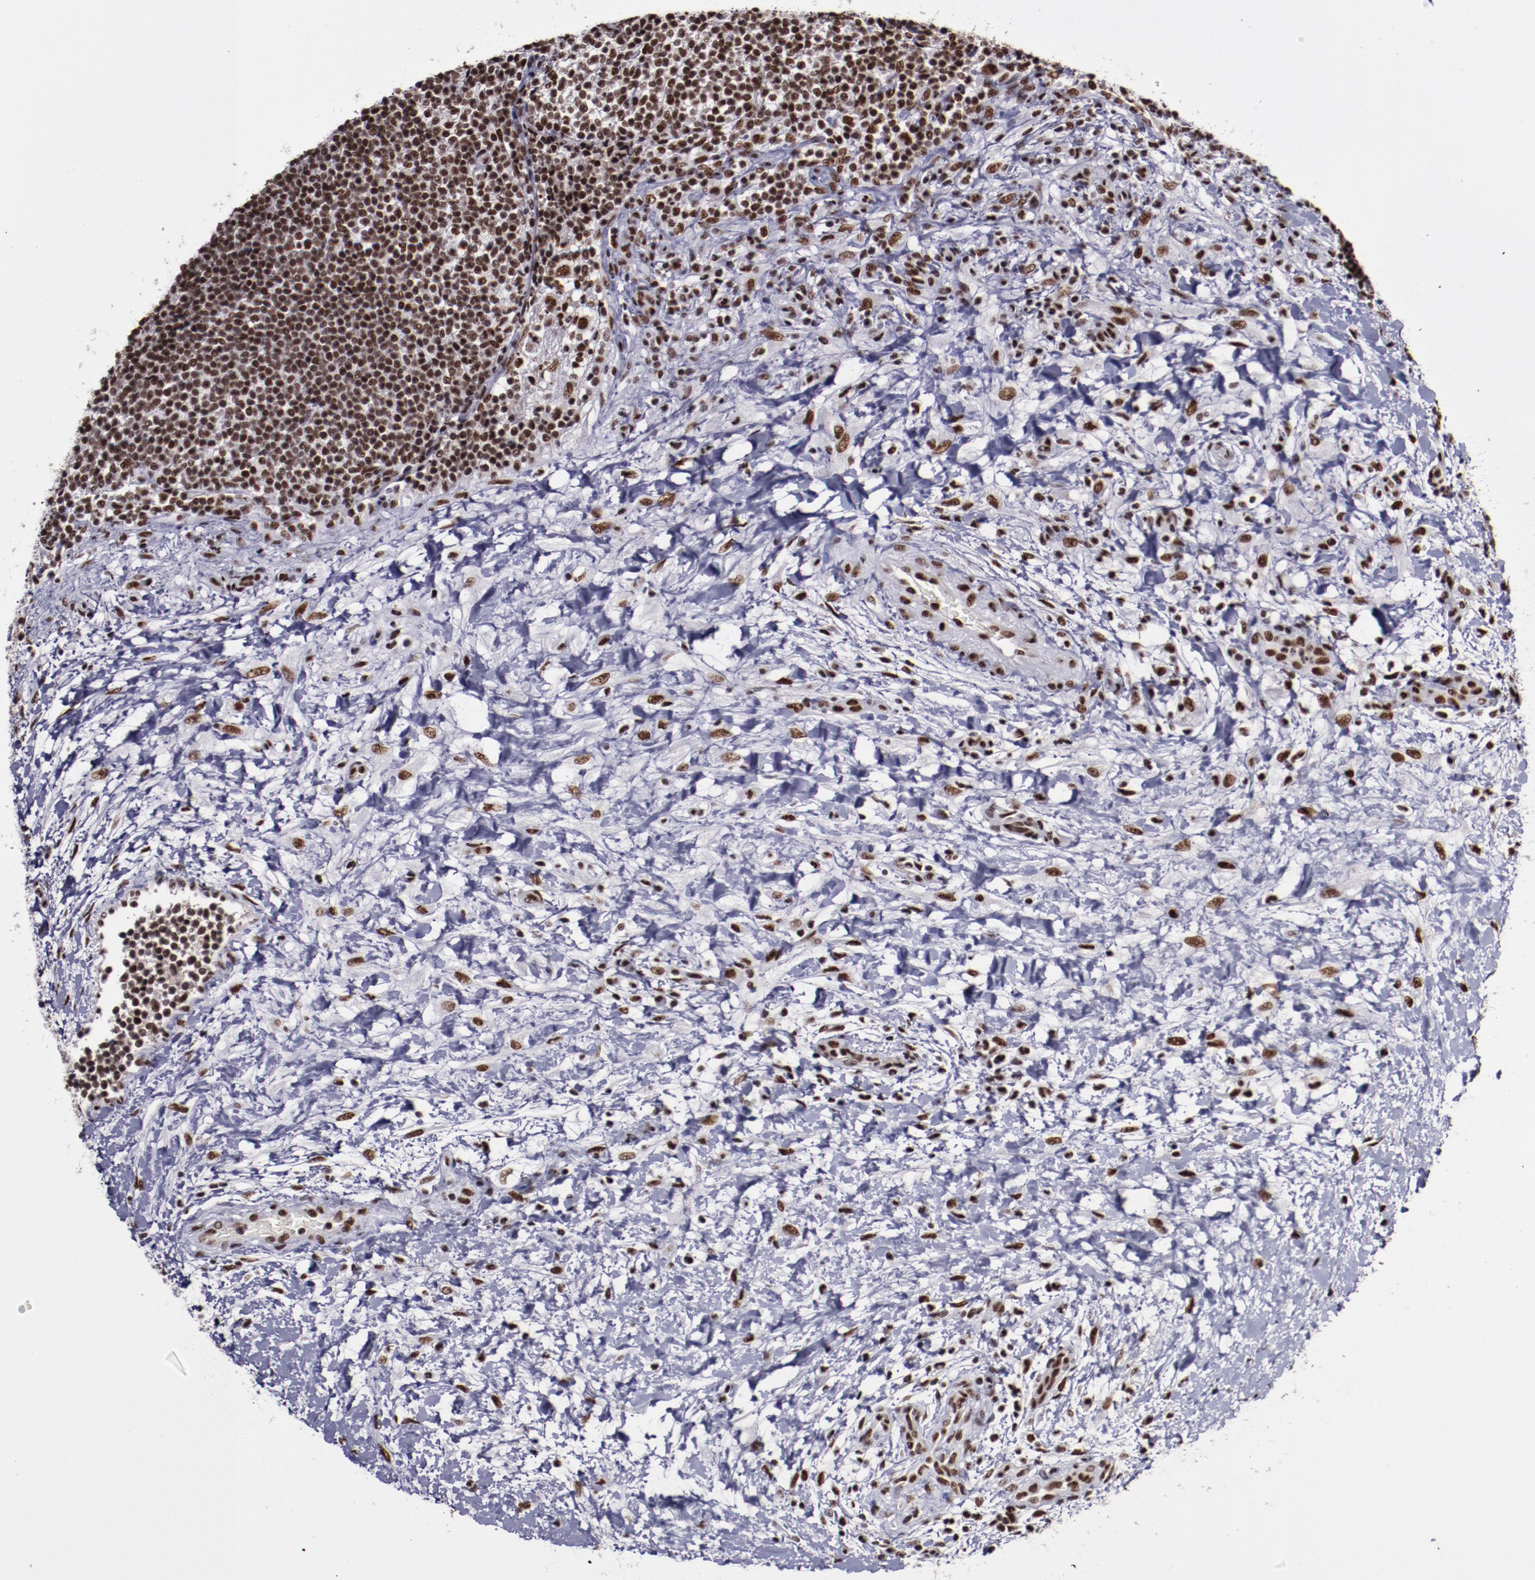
{"staining": {"intensity": "moderate", "quantity": ">75%", "location": "nuclear"}, "tissue": "lymphoma", "cell_type": "Tumor cells", "image_type": "cancer", "snomed": [{"axis": "morphology", "description": "Malignant lymphoma, non-Hodgkin's type, Low grade"}, {"axis": "topography", "description": "Lymph node"}], "caption": "Low-grade malignant lymphoma, non-Hodgkin's type tissue exhibits moderate nuclear positivity in about >75% of tumor cells, visualized by immunohistochemistry.", "gene": "ERH", "patient": {"sex": "female", "age": 76}}